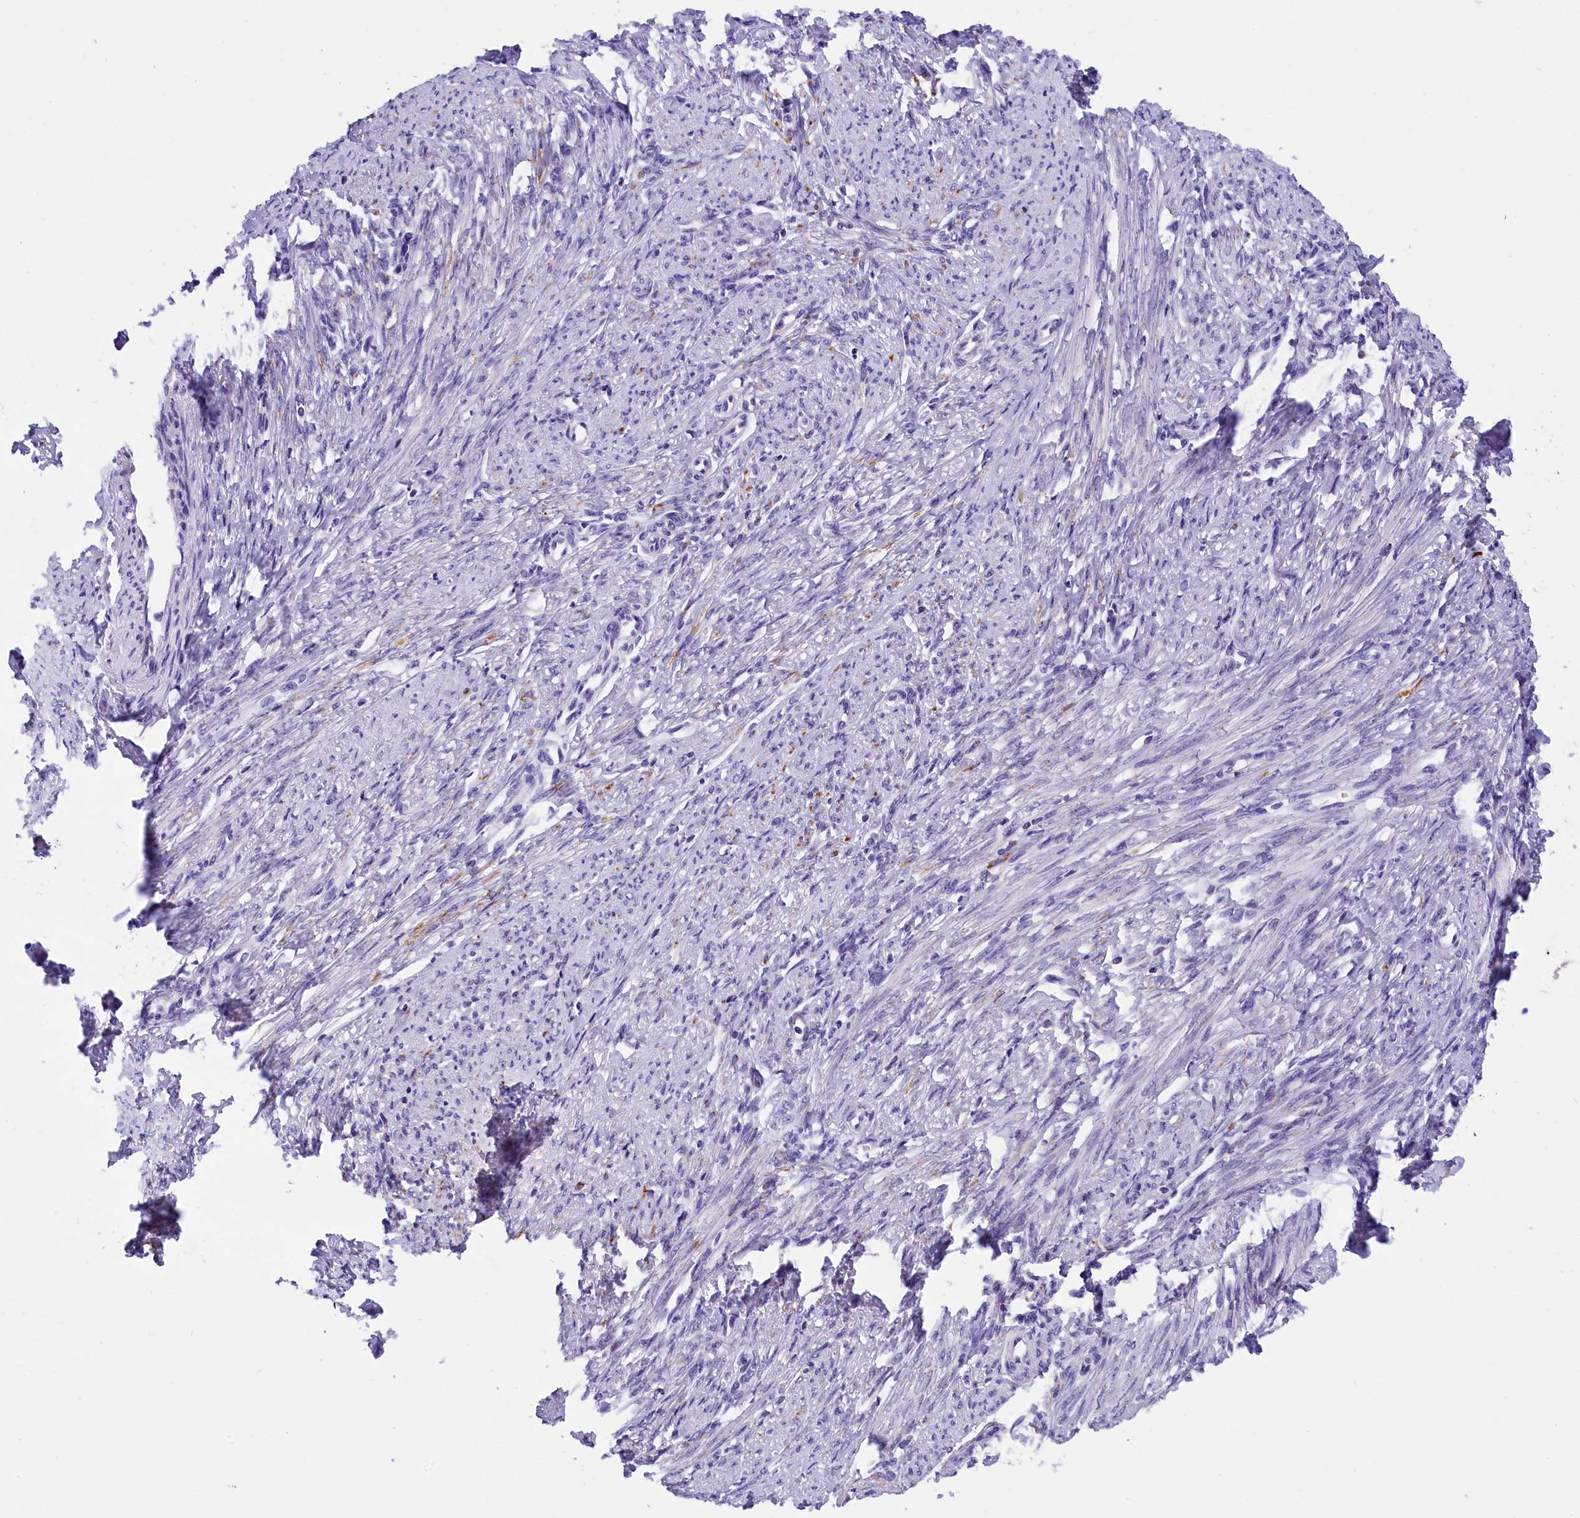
{"staining": {"intensity": "negative", "quantity": "none", "location": "none"}, "tissue": "smooth muscle", "cell_type": "Smooth muscle cells", "image_type": "normal", "snomed": [{"axis": "morphology", "description": "Normal tissue, NOS"}, {"axis": "topography", "description": "Smooth muscle"}, {"axis": "topography", "description": "Uterus"}], "caption": "A high-resolution image shows immunohistochemistry staining of unremarkable smooth muscle, which displays no significant positivity in smooth muscle cells. The staining was performed using DAB (3,3'-diaminobenzidine) to visualize the protein expression in brown, while the nuclei were stained in blue with hematoxylin (Magnification: 20x).", "gene": "ABAT", "patient": {"sex": "female", "age": 59}}